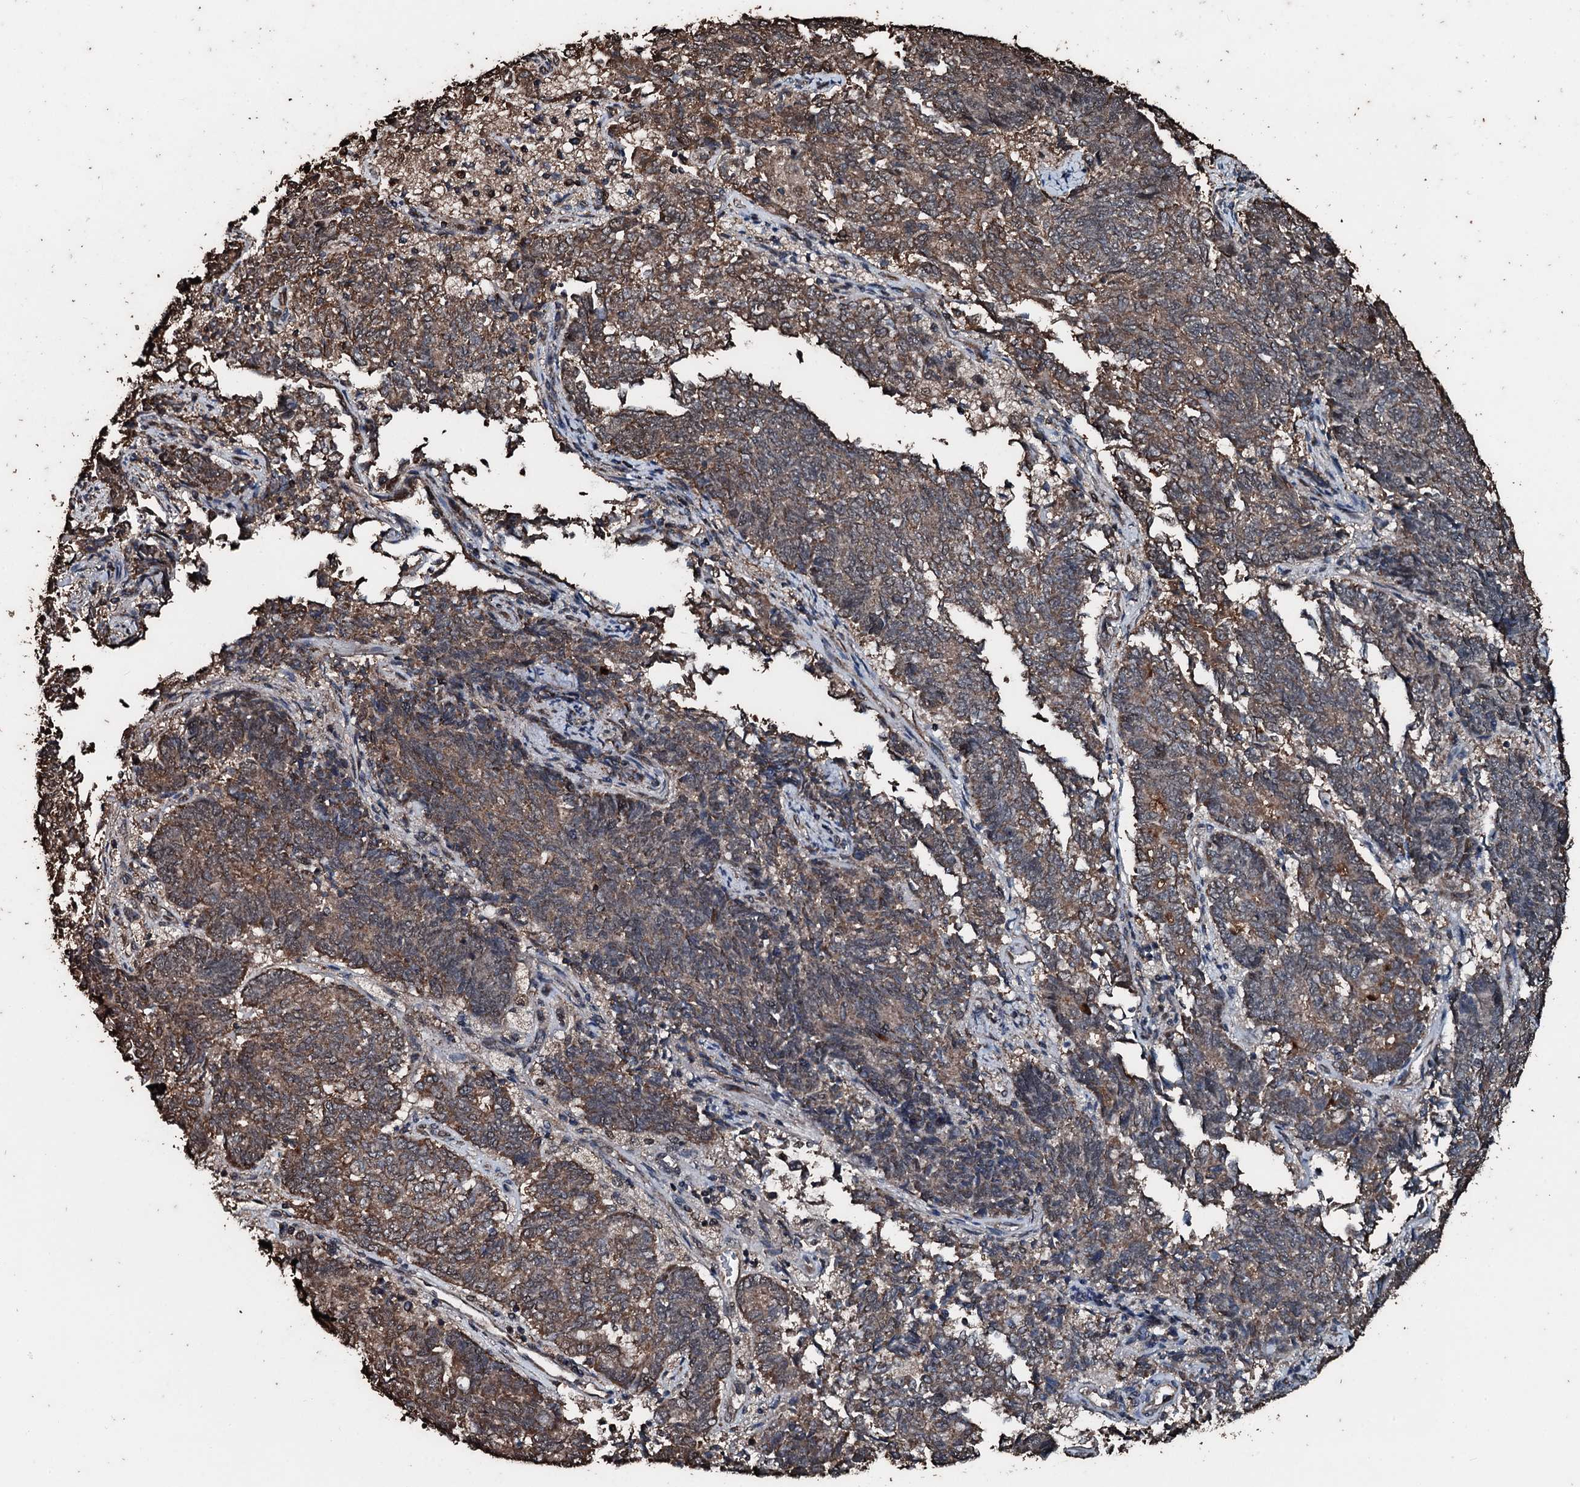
{"staining": {"intensity": "moderate", "quantity": ">75%", "location": "cytoplasmic/membranous"}, "tissue": "endometrial cancer", "cell_type": "Tumor cells", "image_type": "cancer", "snomed": [{"axis": "morphology", "description": "Adenocarcinoma, NOS"}, {"axis": "topography", "description": "Endometrium"}], "caption": "Immunohistochemical staining of human endometrial adenocarcinoma reveals medium levels of moderate cytoplasmic/membranous positivity in about >75% of tumor cells.", "gene": "FAAP24", "patient": {"sex": "female", "age": 80}}